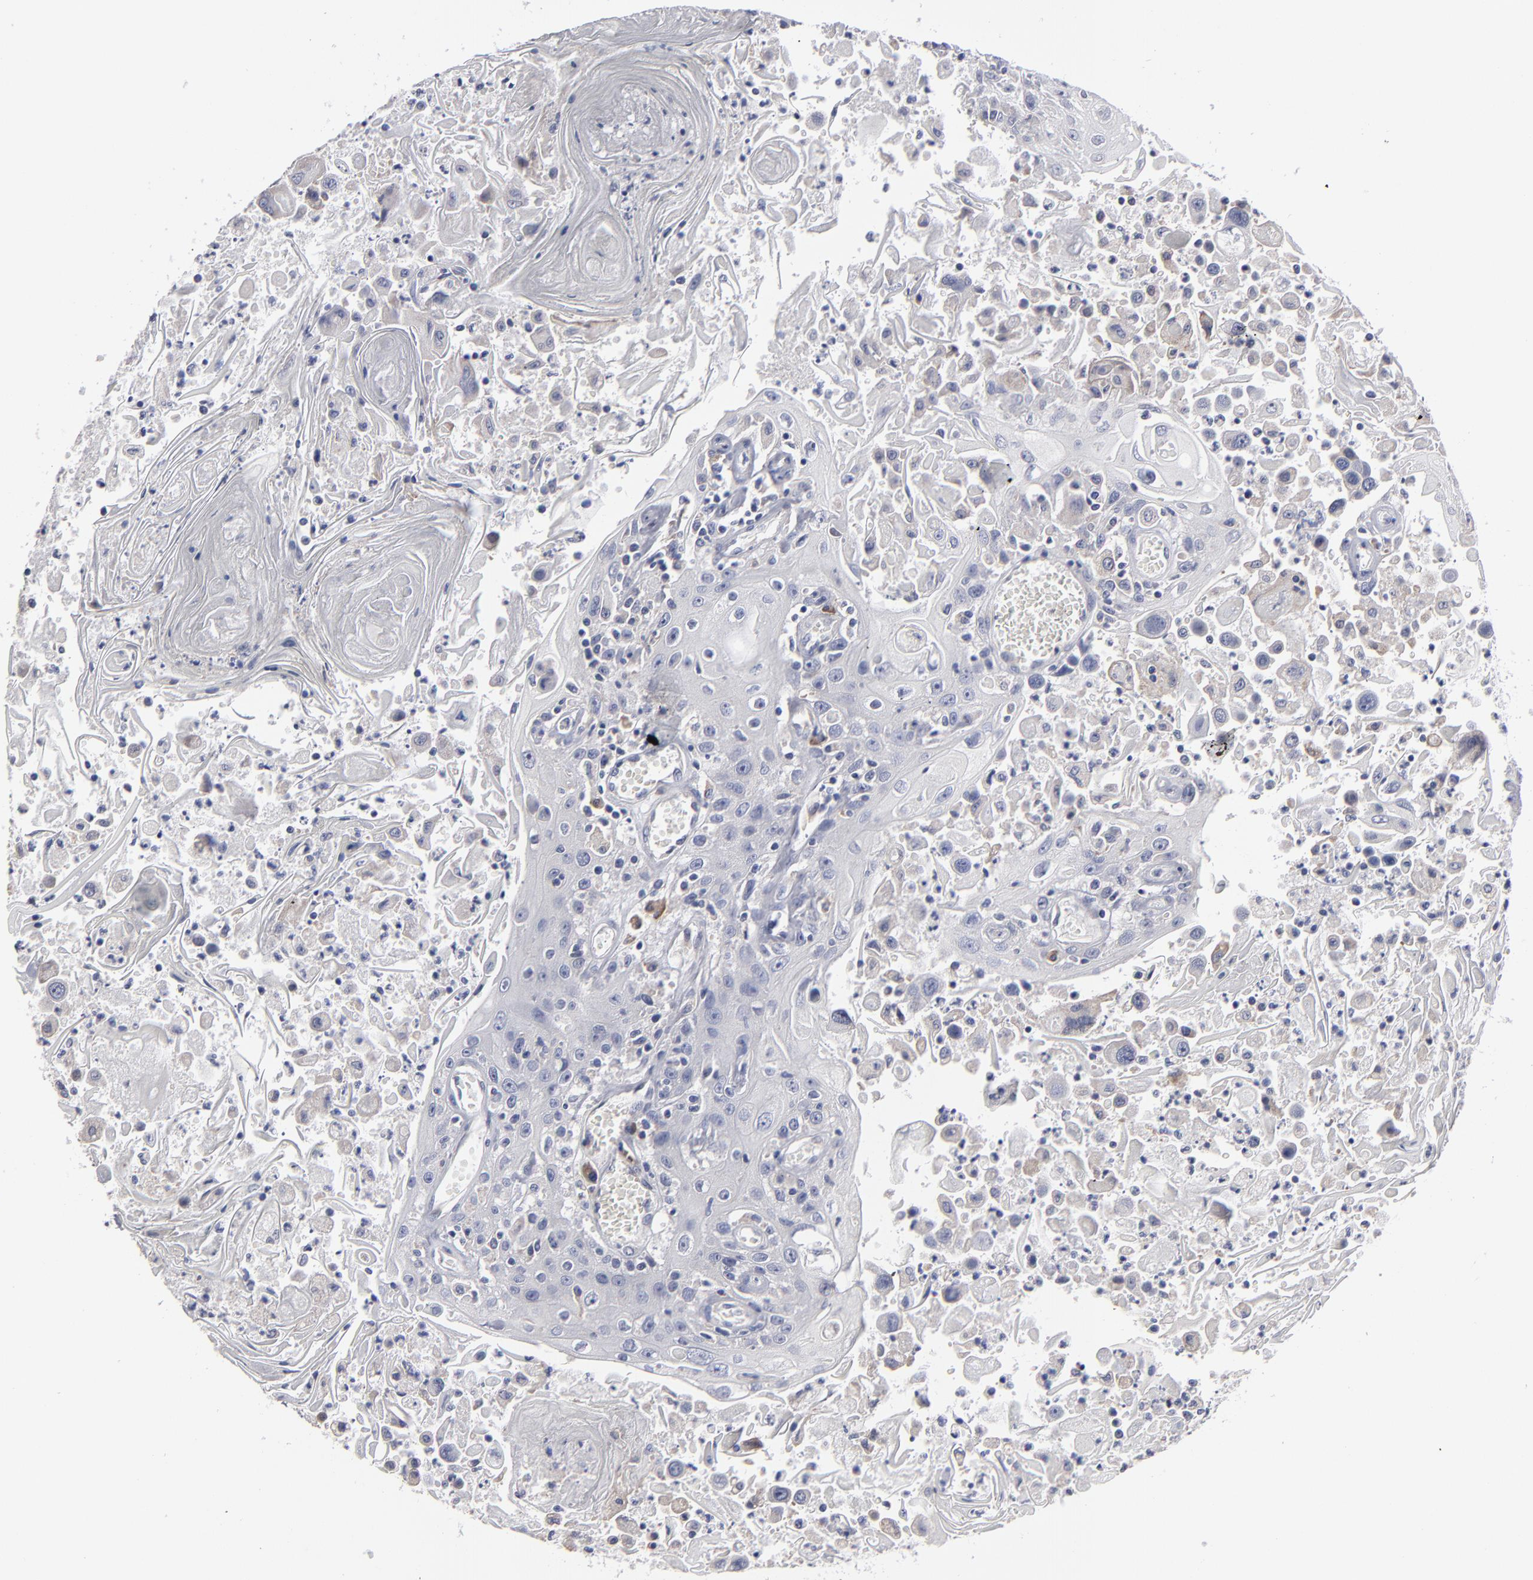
{"staining": {"intensity": "negative", "quantity": "none", "location": "none"}, "tissue": "head and neck cancer", "cell_type": "Tumor cells", "image_type": "cancer", "snomed": [{"axis": "morphology", "description": "Squamous cell carcinoma, NOS"}, {"axis": "topography", "description": "Oral tissue"}, {"axis": "topography", "description": "Head-Neck"}], "caption": "Immunohistochemical staining of human head and neck cancer (squamous cell carcinoma) reveals no significant expression in tumor cells.", "gene": "CCDC80", "patient": {"sex": "female", "age": 76}}